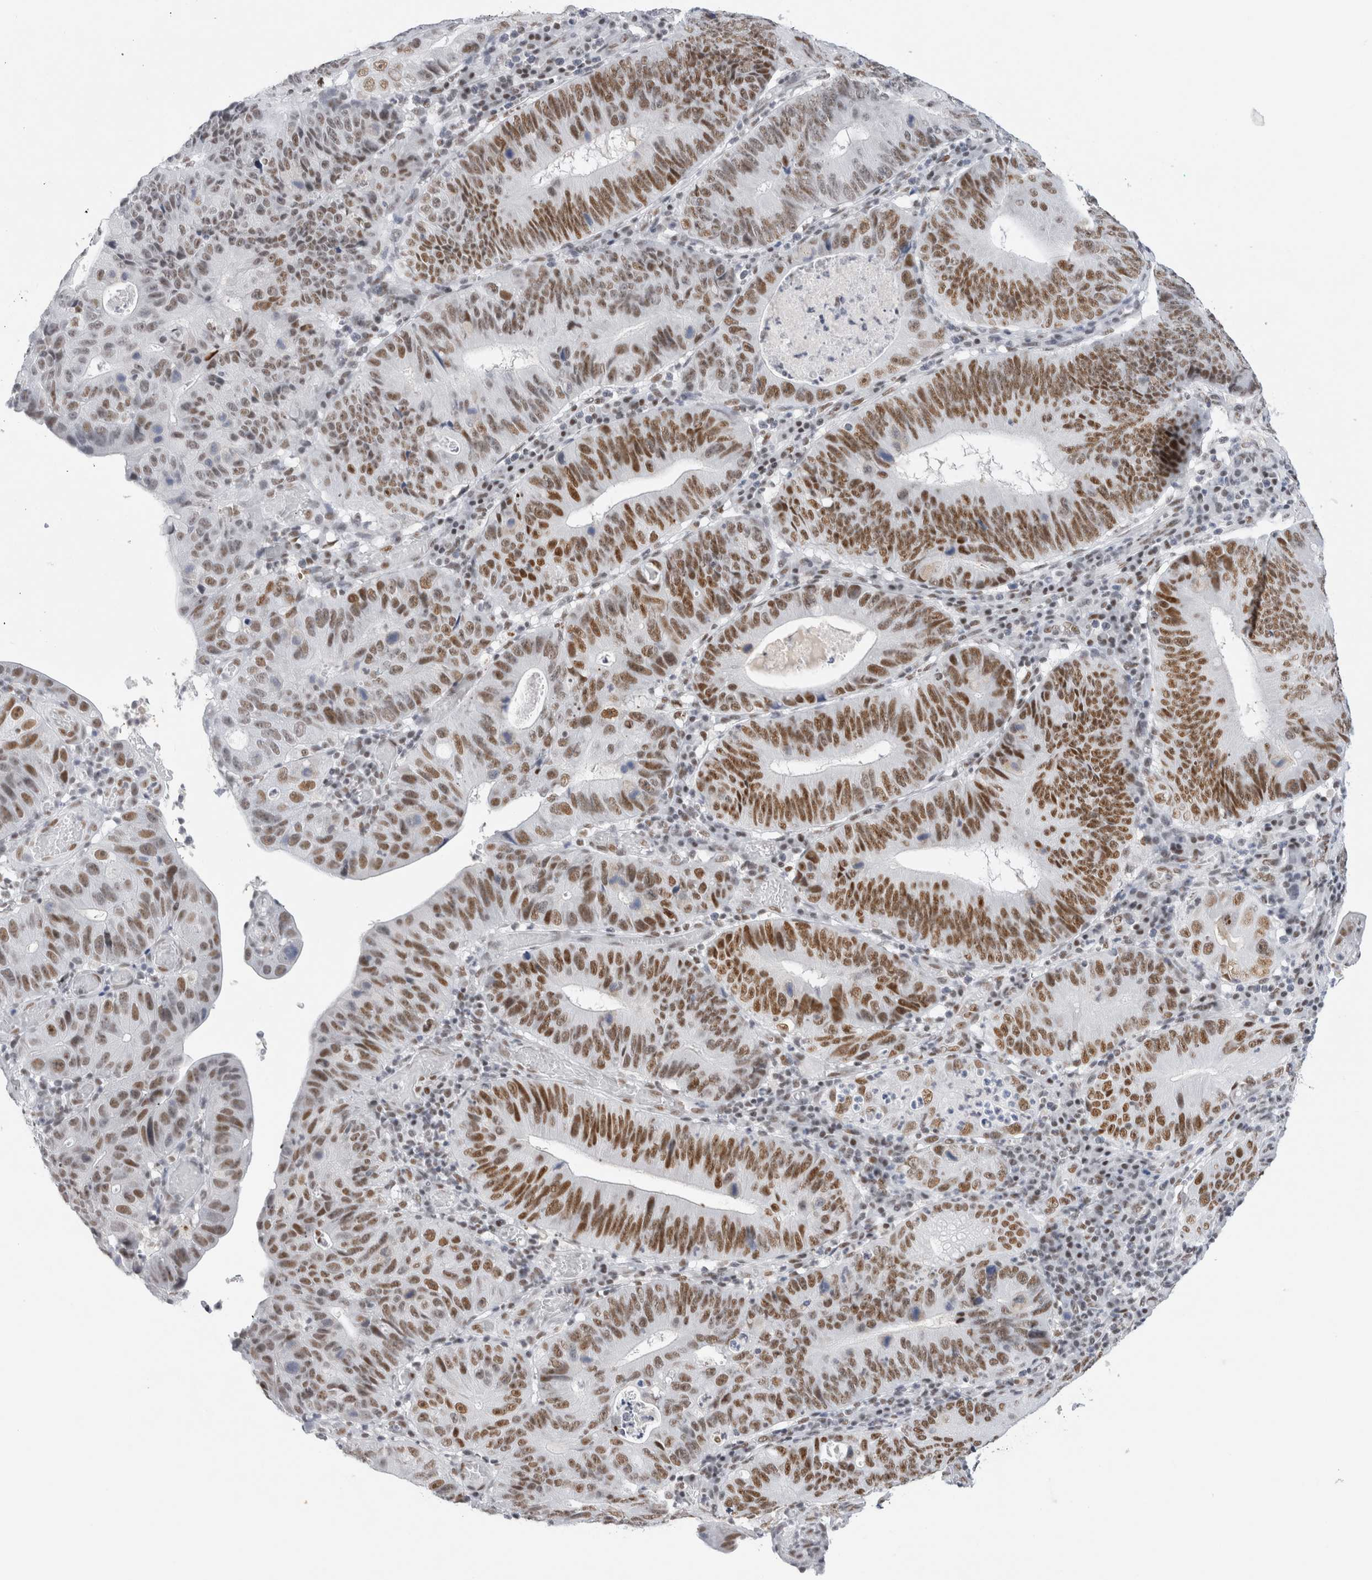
{"staining": {"intensity": "moderate", "quantity": ">75%", "location": "nuclear"}, "tissue": "stomach cancer", "cell_type": "Tumor cells", "image_type": "cancer", "snomed": [{"axis": "morphology", "description": "Adenocarcinoma, NOS"}, {"axis": "topography", "description": "Stomach"}], "caption": "Tumor cells demonstrate moderate nuclear staining in approximately >75% of cells in stomach cancer.", "gene": "COPS7A", "patient": {"sex": "male", "age": 59}}